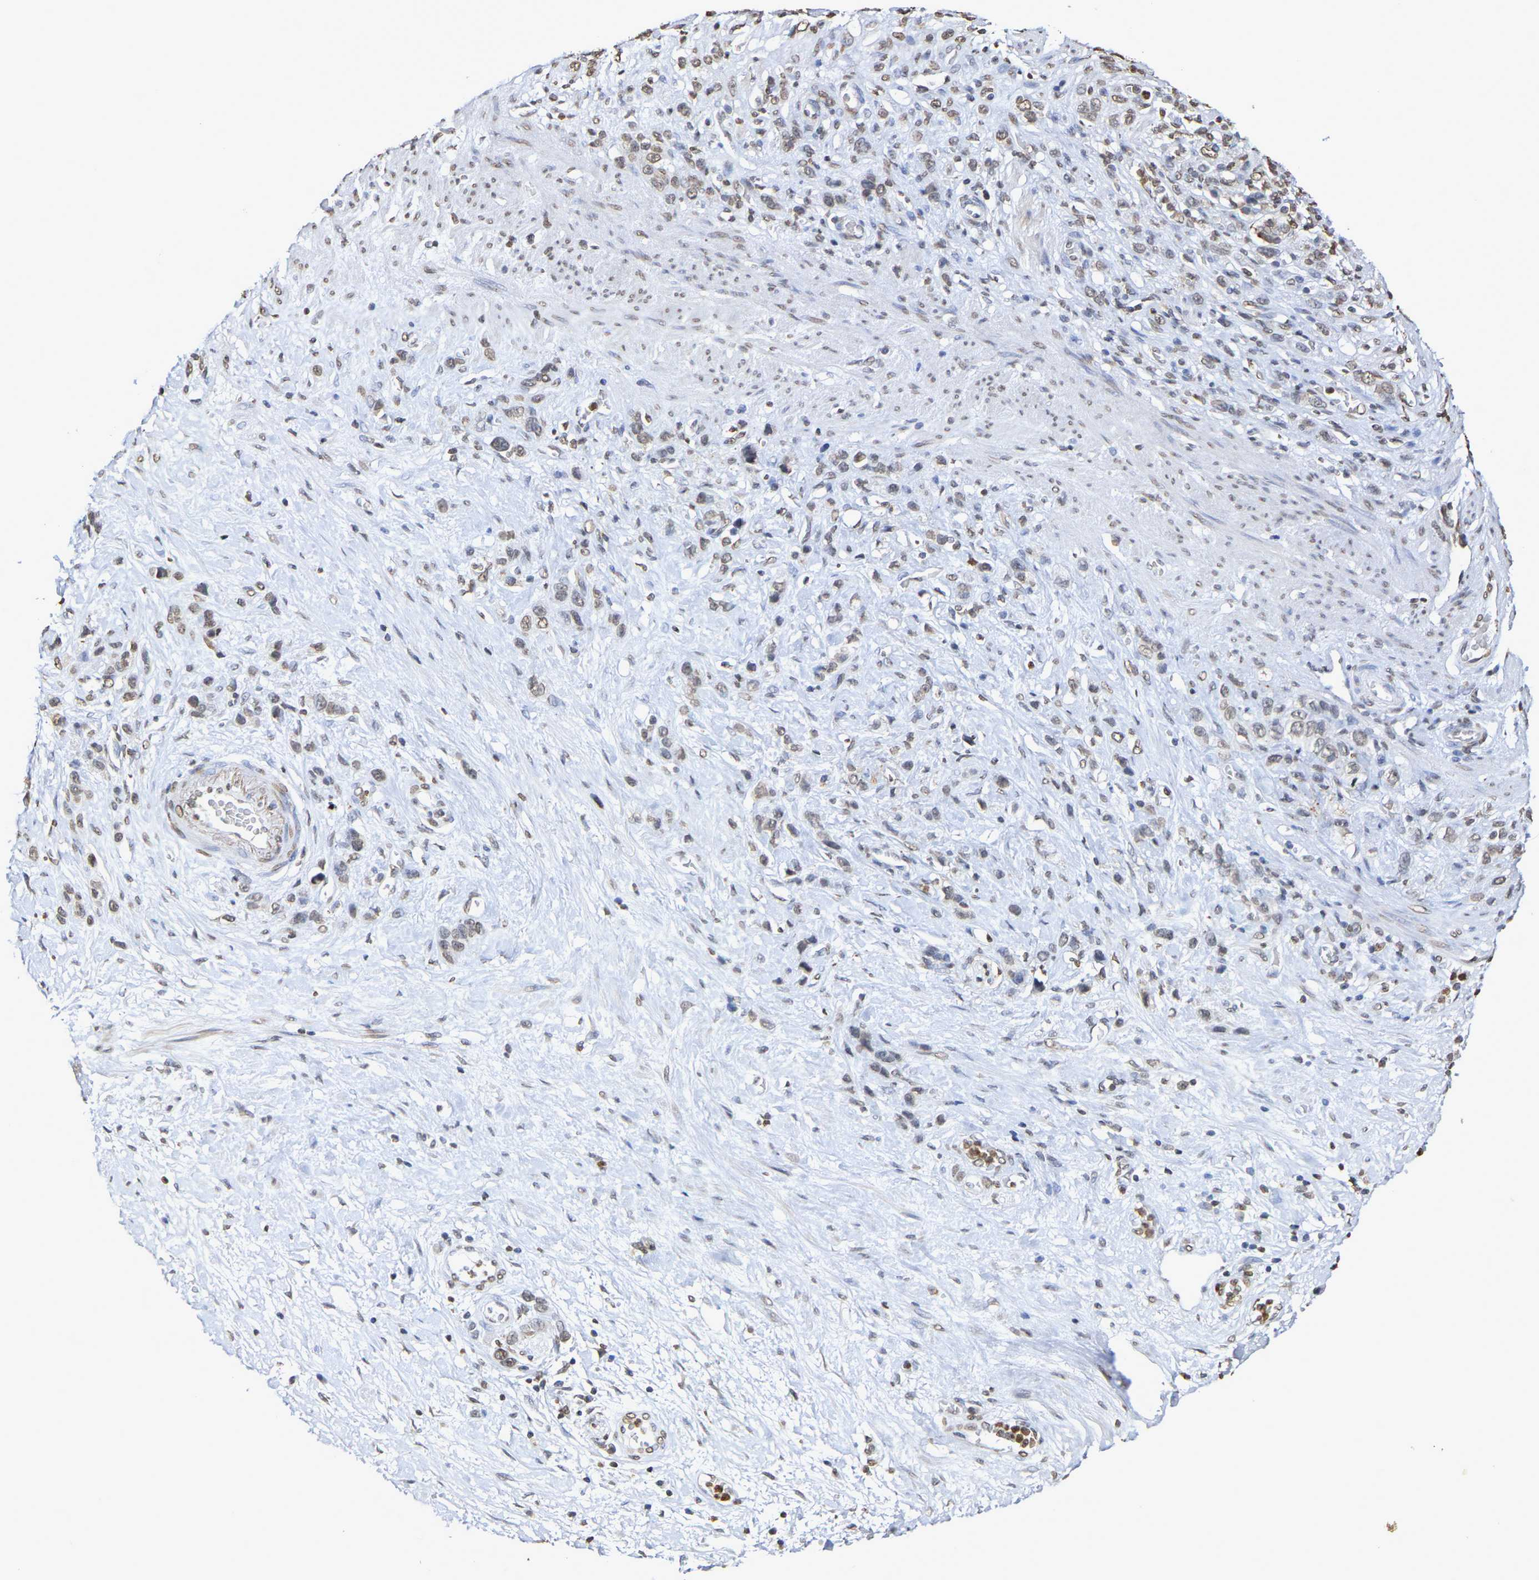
{"staining": {"intensity": "weak", "quantity": "<25%", "location": "nuclear"}, "tissue": "stomach cancer", "cell_type": "Tumor cells", "image_type": "cancer", "snomed": [{"axis": "morphology", "description": "Adenocarcinoma, NOS"}, {"axis": "morphology", "description": "Adenocarcinoma, High grade"}, {"axis": "topography", "description": "Stomach, upper"}, {"axis": "topography", "description": "Stomach, lower"}], "caption": "The histopathology image reveals no significant positivity in tumor cells of adenocarcinoma (high-grade) (stomach).", "gene": "ATF4", "patient": {"sex": "female", "age": 65}}